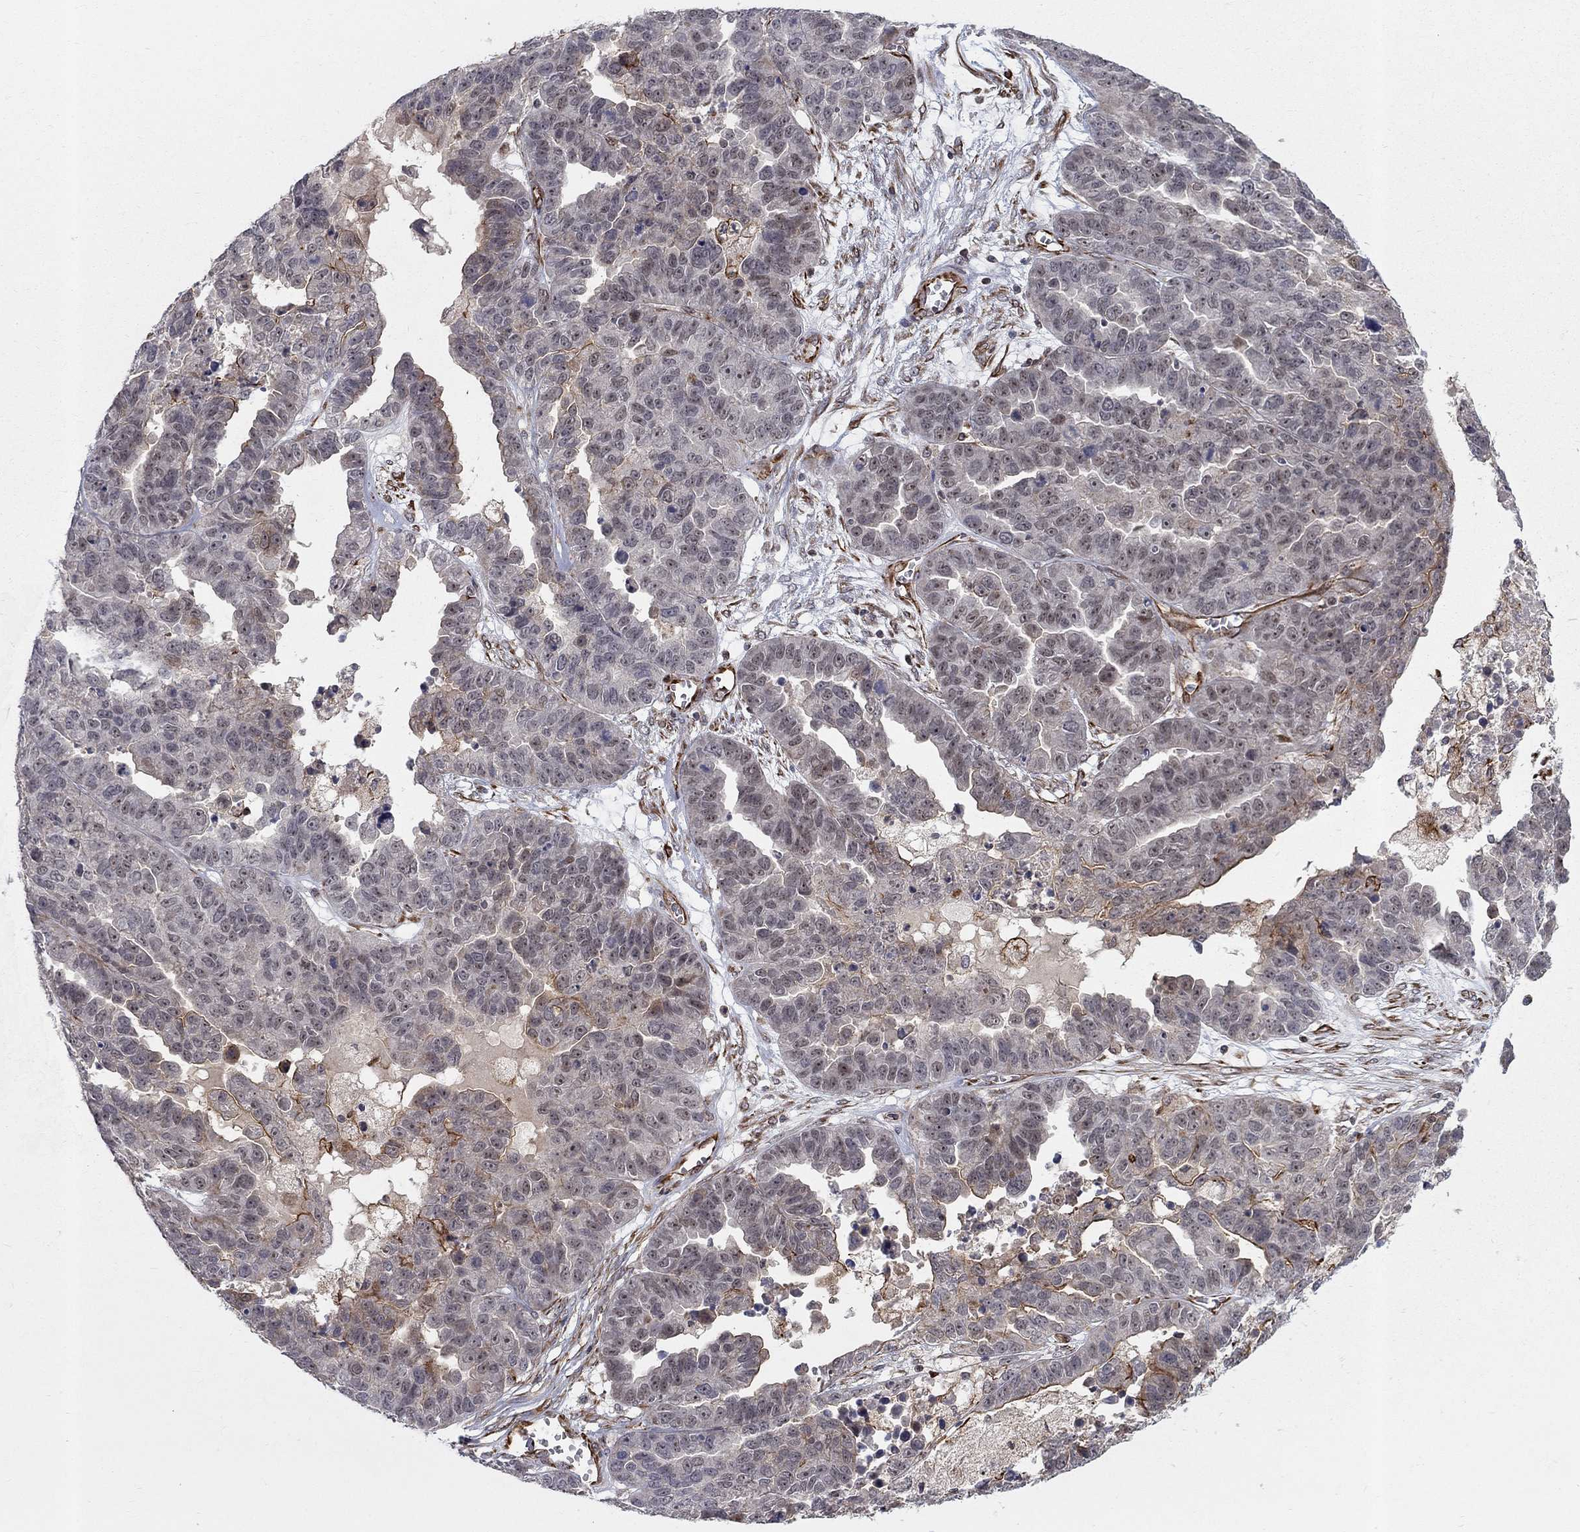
{"staining": {"intensity": "negative", "quantity": "none", "location": "none"}, "tissue": "ovarian cancer", "cell_type": "Tumor cells", "image_type": "cancer", "snomed": [{"axis": "morphology", "description": "Cystadenocarcinoma, serous, NOS"}, {"axis": "topography", "description": "Ovary"}], "caption": "There is no significant staining in tumor cells of ovarian cancer (serous cystadenocarcinoma).", "gene": "MSRA", "patient": {"sex": "female", "age": 87}}